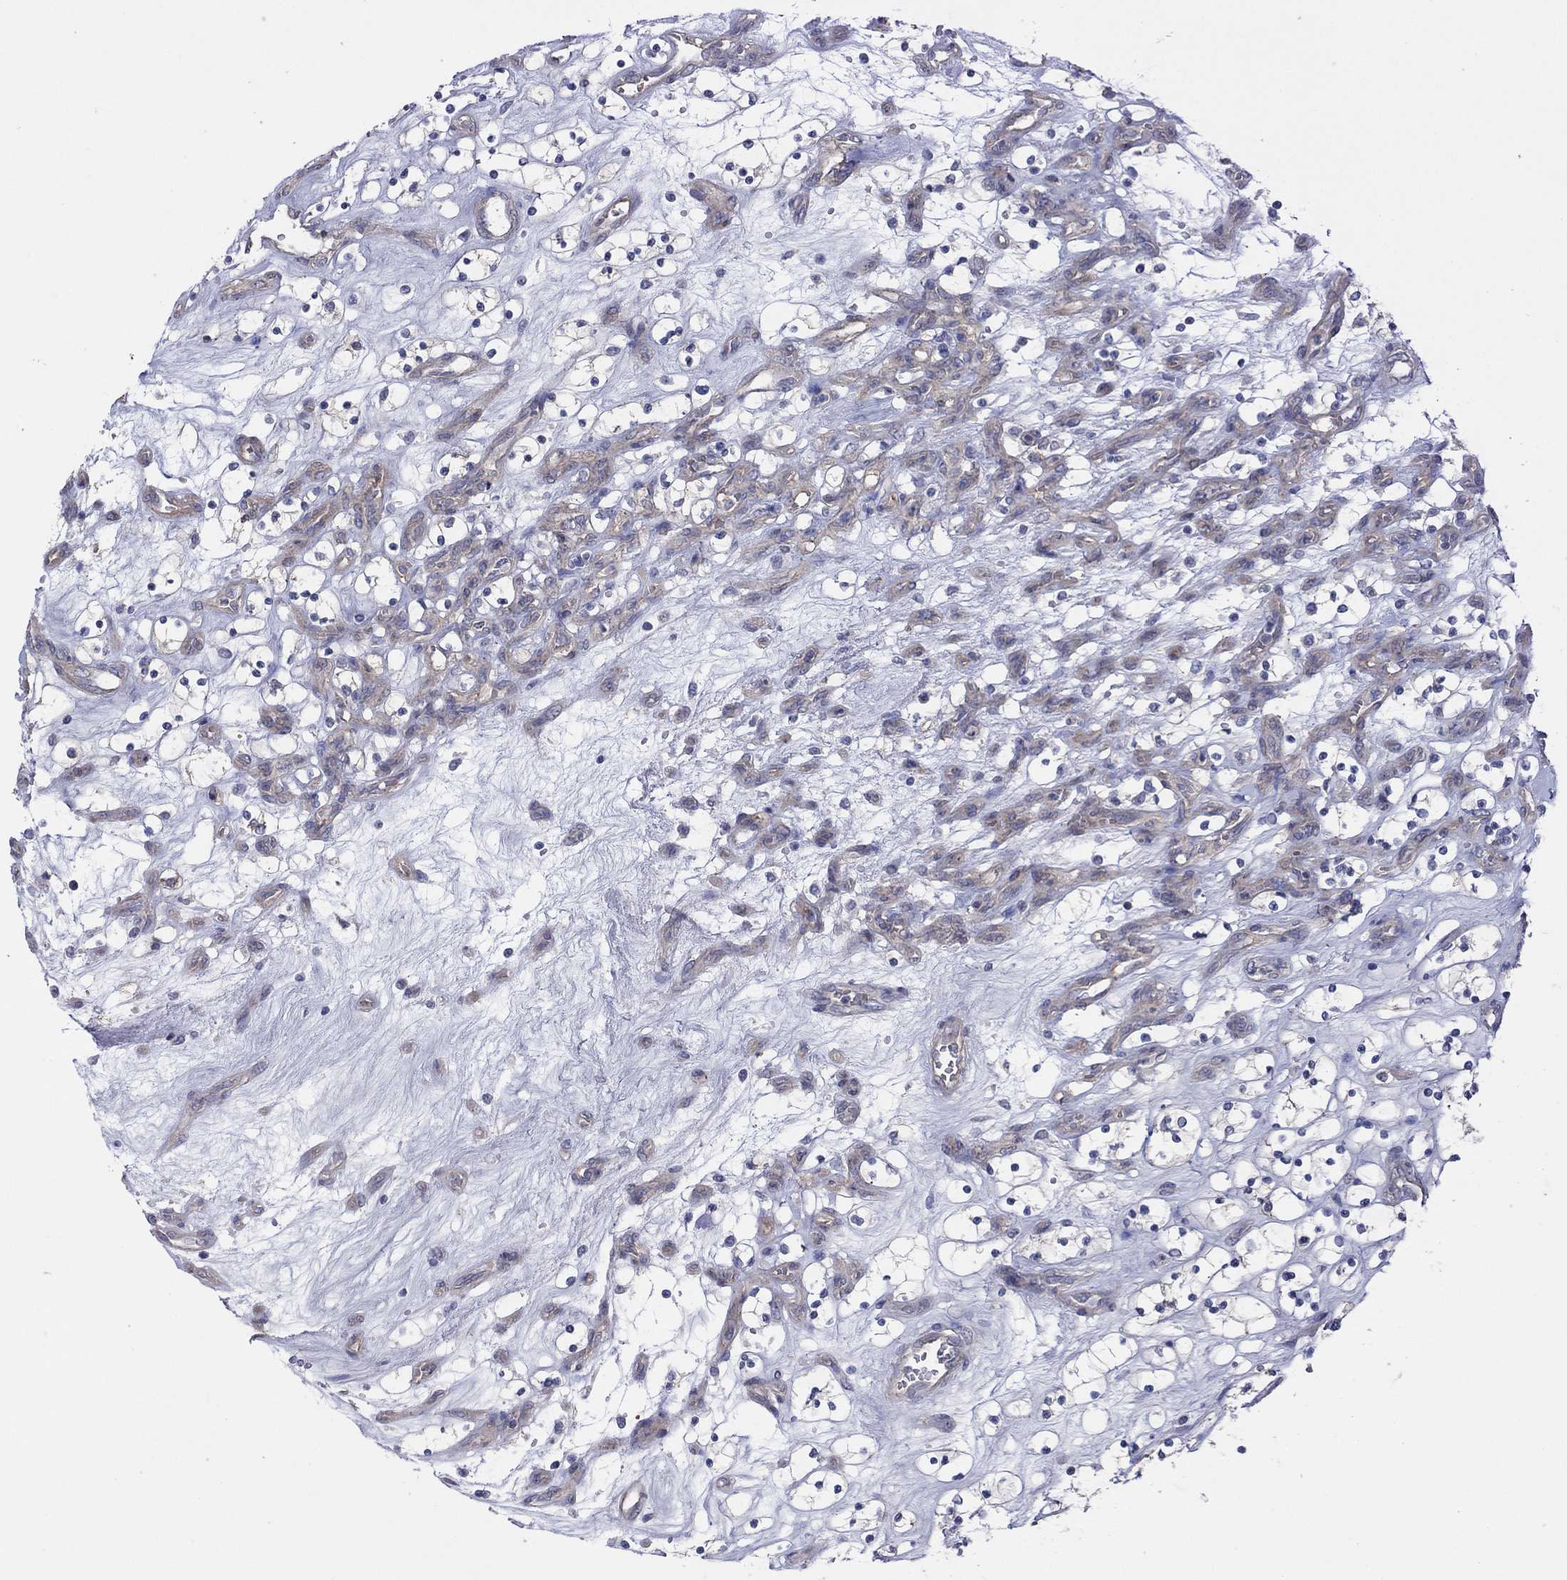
{"staining": {"intensity": "moderate", "quantity": "25%-75%", "location": "cytoplasmic/membranous"}, "tissue": "renal cancer", "cell_type": "Tumor cells", "image_type": "cancer", "snomed": [{"axis": "morphology", "description": "Adenocarcinoma, NOS"}, {"axis": "topography", "description": "Kidney"}], "caption": "IHC image of human renal cancer stained for a protein (brown), which reveals medium levels of moderate cytoplasmic/membranous positivity in approximately 25%-75% of tumor cells.", "gene": "TPRN", "patient": {"sex": "female", "age": 69}}